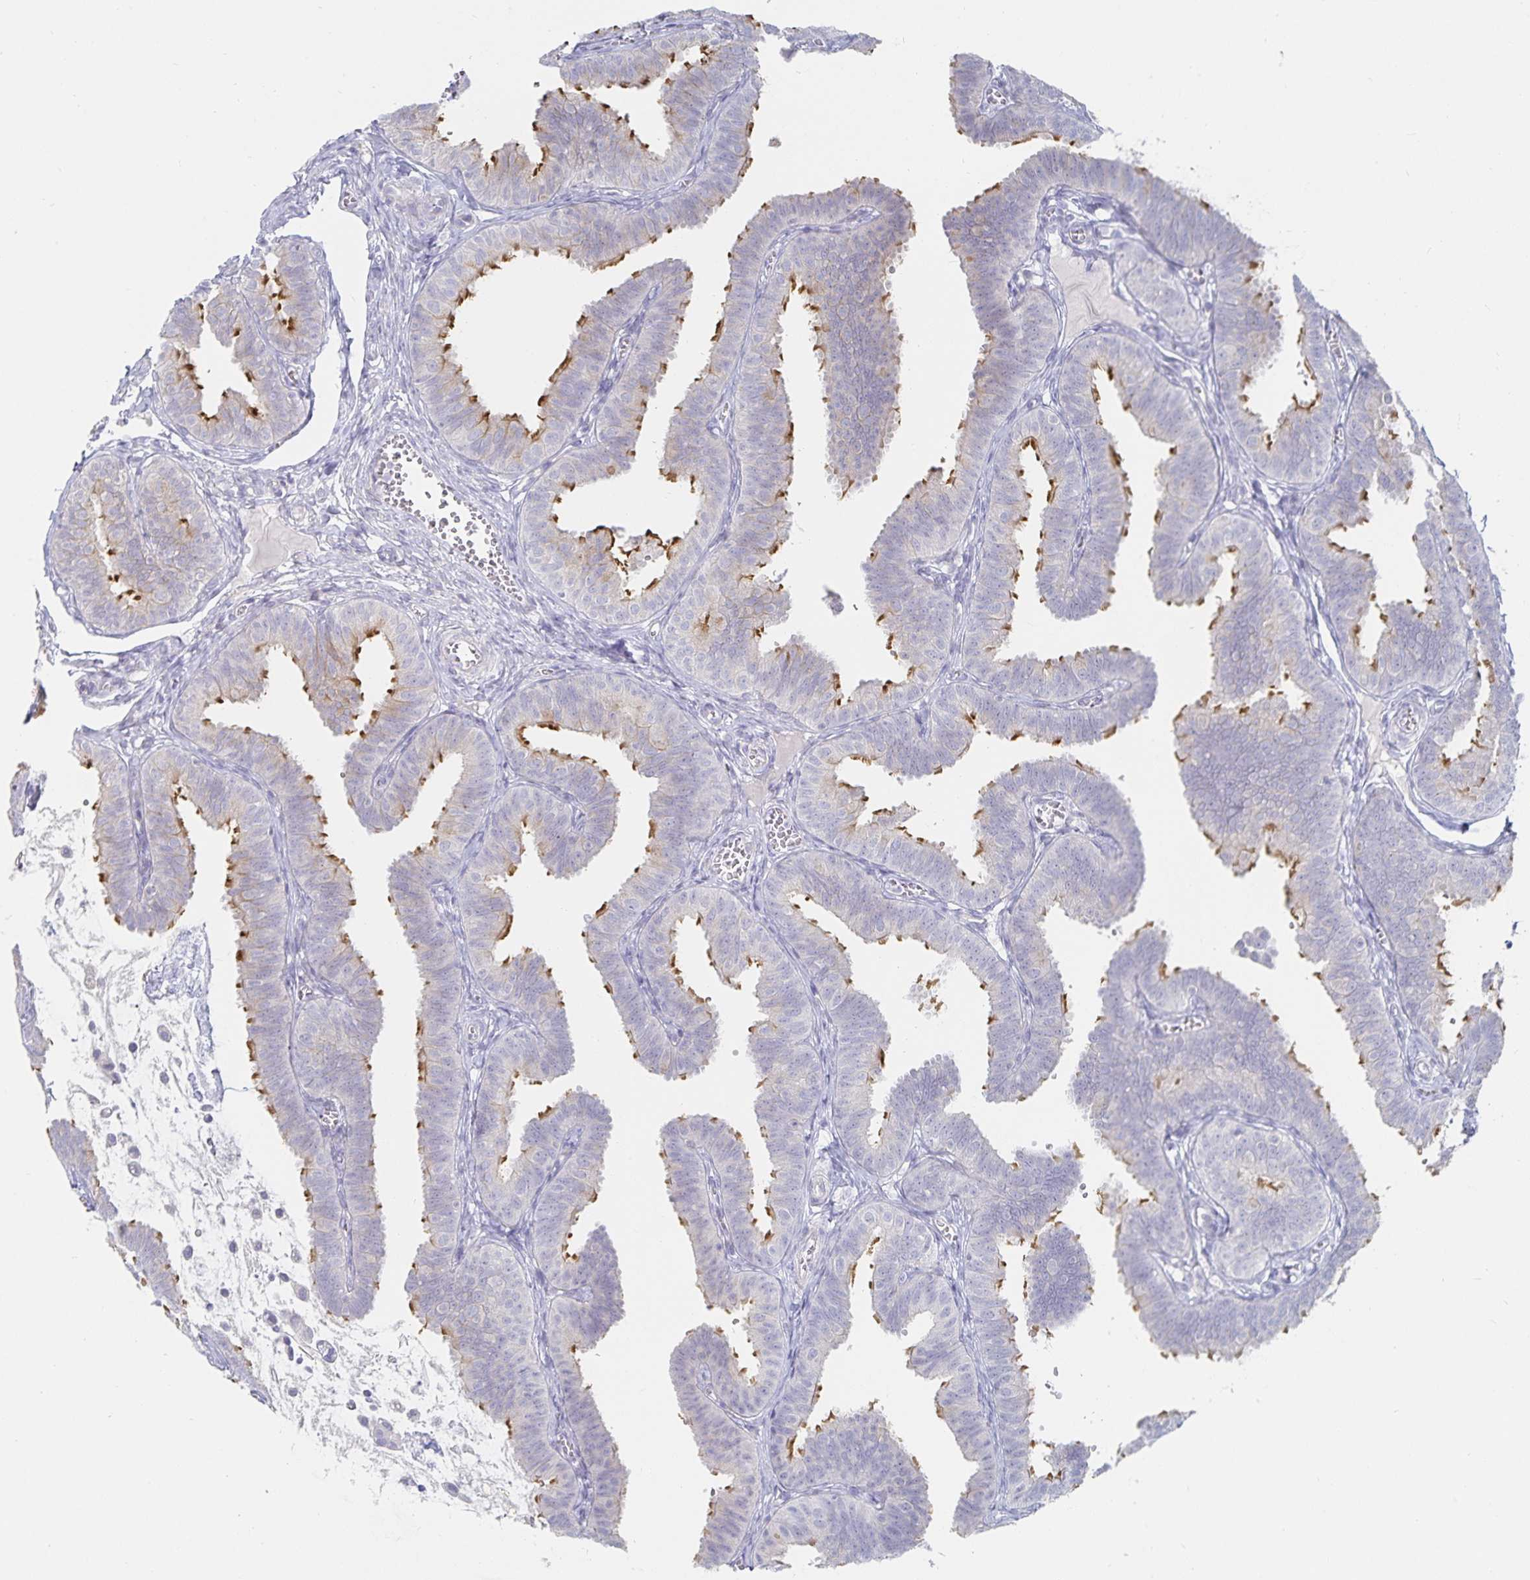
{"staining": {"intensity": "moderate", "quantity": "25%-75%", "location": "cytoplasmic/membranous"}, "tissue": "fallopian tube", "cell_type": "Glandular cells", "image_type": "normal", "snomed": [{"axis": "morphology", "description": "Normal tissue, NOS"}, {"axis": "topography", "description": "Fallopian tube"}], "caption": "The histopathology image displays a brown stain indicating the presence of a protein in the cytoplasmic/membranous of glandular cells in fallopian tube. Nuclei are stained in blue.", "gene": "SFTPA1", "patient": {"sex": "female", "age": 25}}